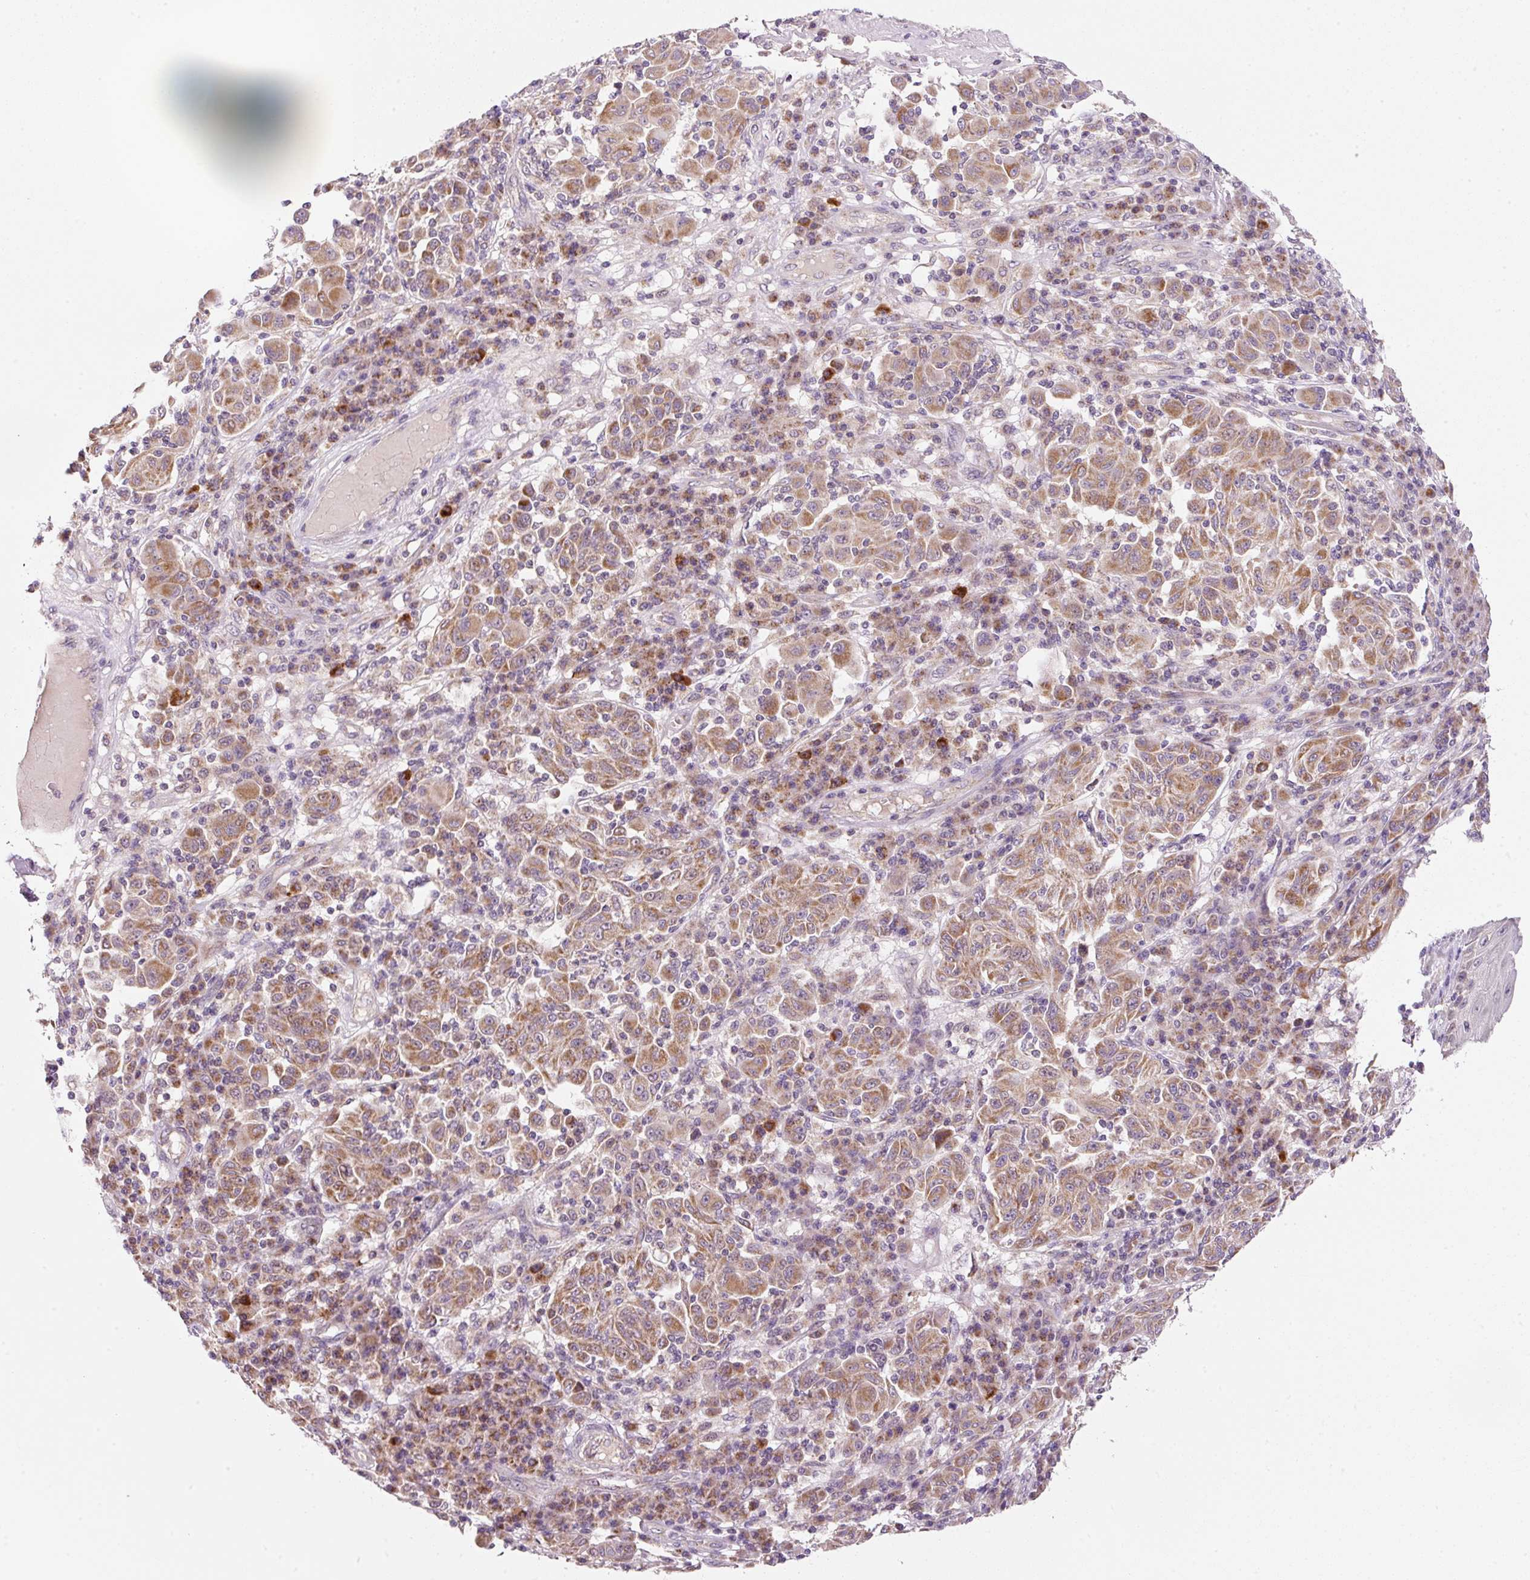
{"staining": {"intensity": "moderate", "quantity": ">75%", "location": "cytoplasmic/membranous"}, "tissue": "melanoma", "cell_type": "Tumor cells", "image_type": "cancer", "snomed": [{"axis": "morphology", "description": "Malignant melanoma, NOS"}, {"axis": "topography", "description": "Skin"}], "caption": "Melanoma tissue exhibits moderate cytoplasmic/membranous positivity in approximately >75% of tumor cells (DAB (3,3'-diaminobenzidine) IHC, brown staining for protein, blue staining for nuclei).", "gene": "FAM78B", "patient": {"sex": "male", "age": 53}}